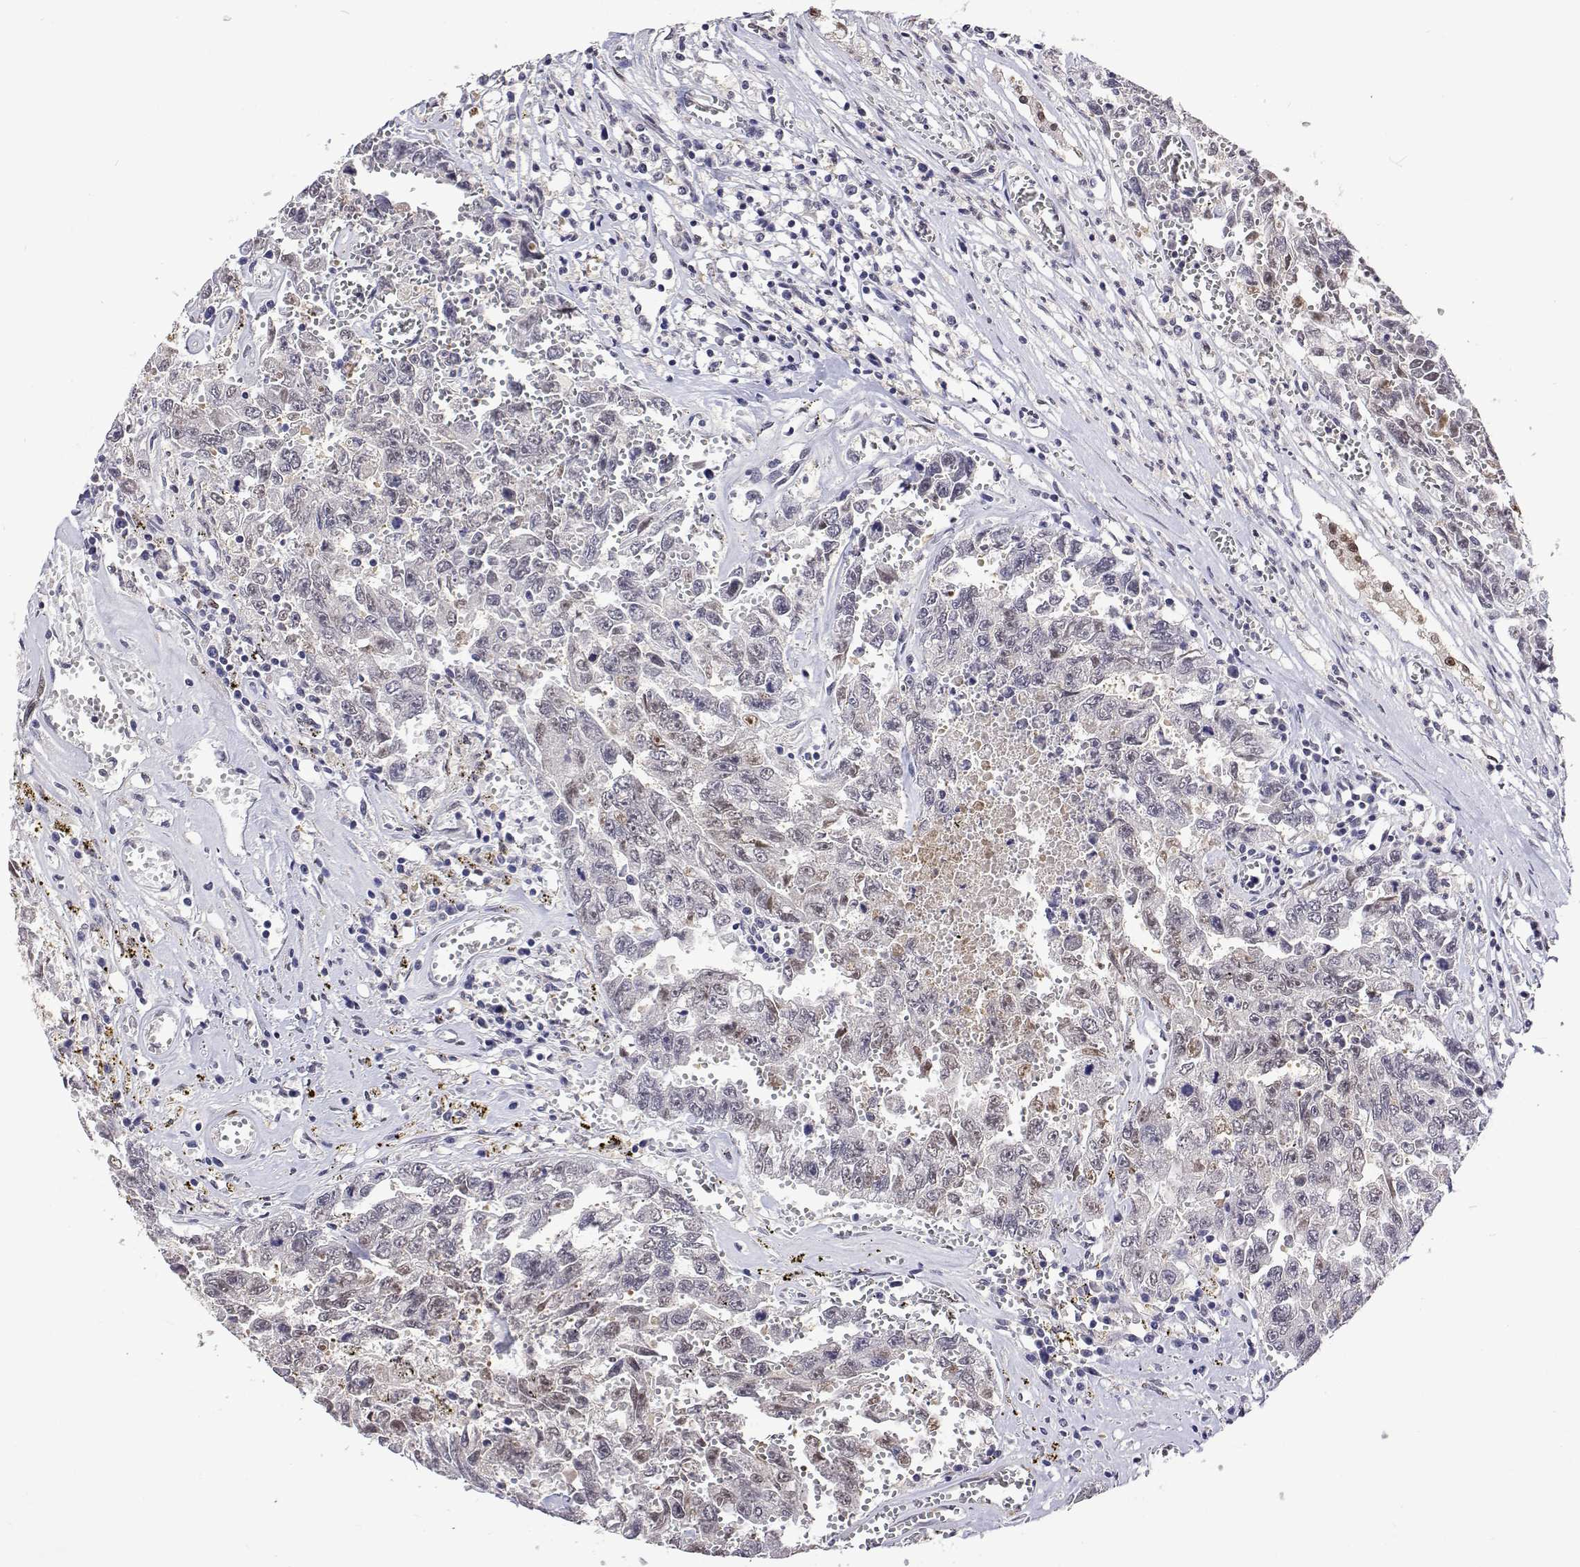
{"staining": {"intensity": "moderate", "quantity": "25%-75%", "location": "nuclear"}, "tissue": "testis cancer", "cell_type": "Tumor cells", "image_type": "cancer", "snomed": [{"axis": "morphology", "description": "Carcinoma, Embryonal, NOS"}, {"axis": "topography", "description": "Testis"}], "caption": "Brown immunohistochemical staining in testis embryonal carcinoma exhibits moderate nuclear positivity in approximately 25%-75% of tumor cells.", "gene": "HNRNPA0", "patient": {"sex": "male", "age": 36}}